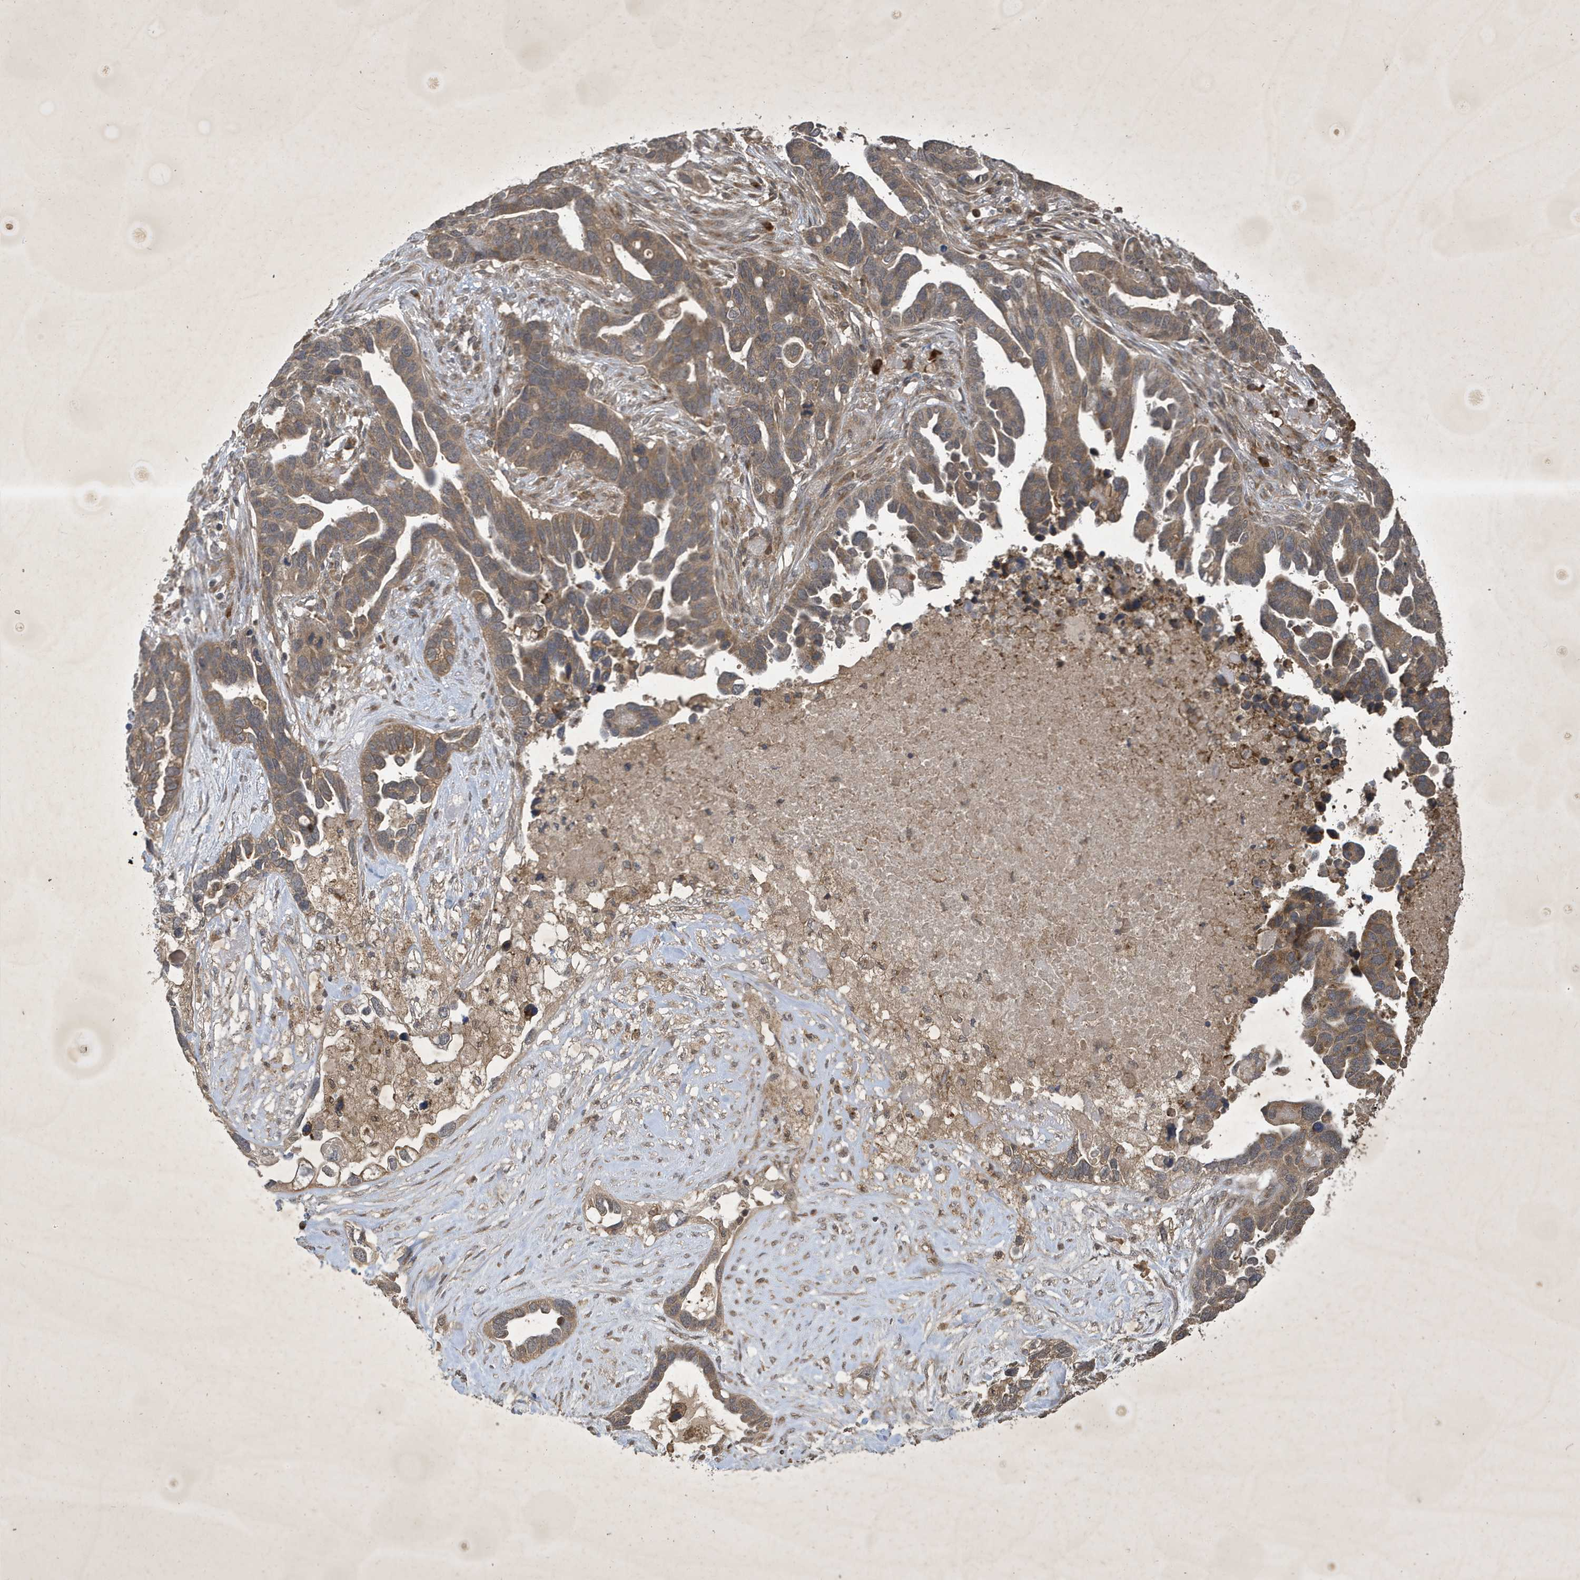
{"staining": {"intensity": "moderate", "quantity": ">75%", "location": "cytoplasmic/membranous"}, "tissue": "ovarian cancer", "cell_type": "Tumor cells", "image_type": "cancer", "snomed": [{"axis": "morphology", "description": "Cystadenocarcinoma, serous, NOS"}, {"axis": "topography", "description": "Ovary"}], "caption": "The immunohistochemical stain labels moderate cytoplasmic/membranous positivity in tumor cells of ovarian cancer tissue.", "gene": "STX10", "patient": {"sex": "female", "age": 54}}